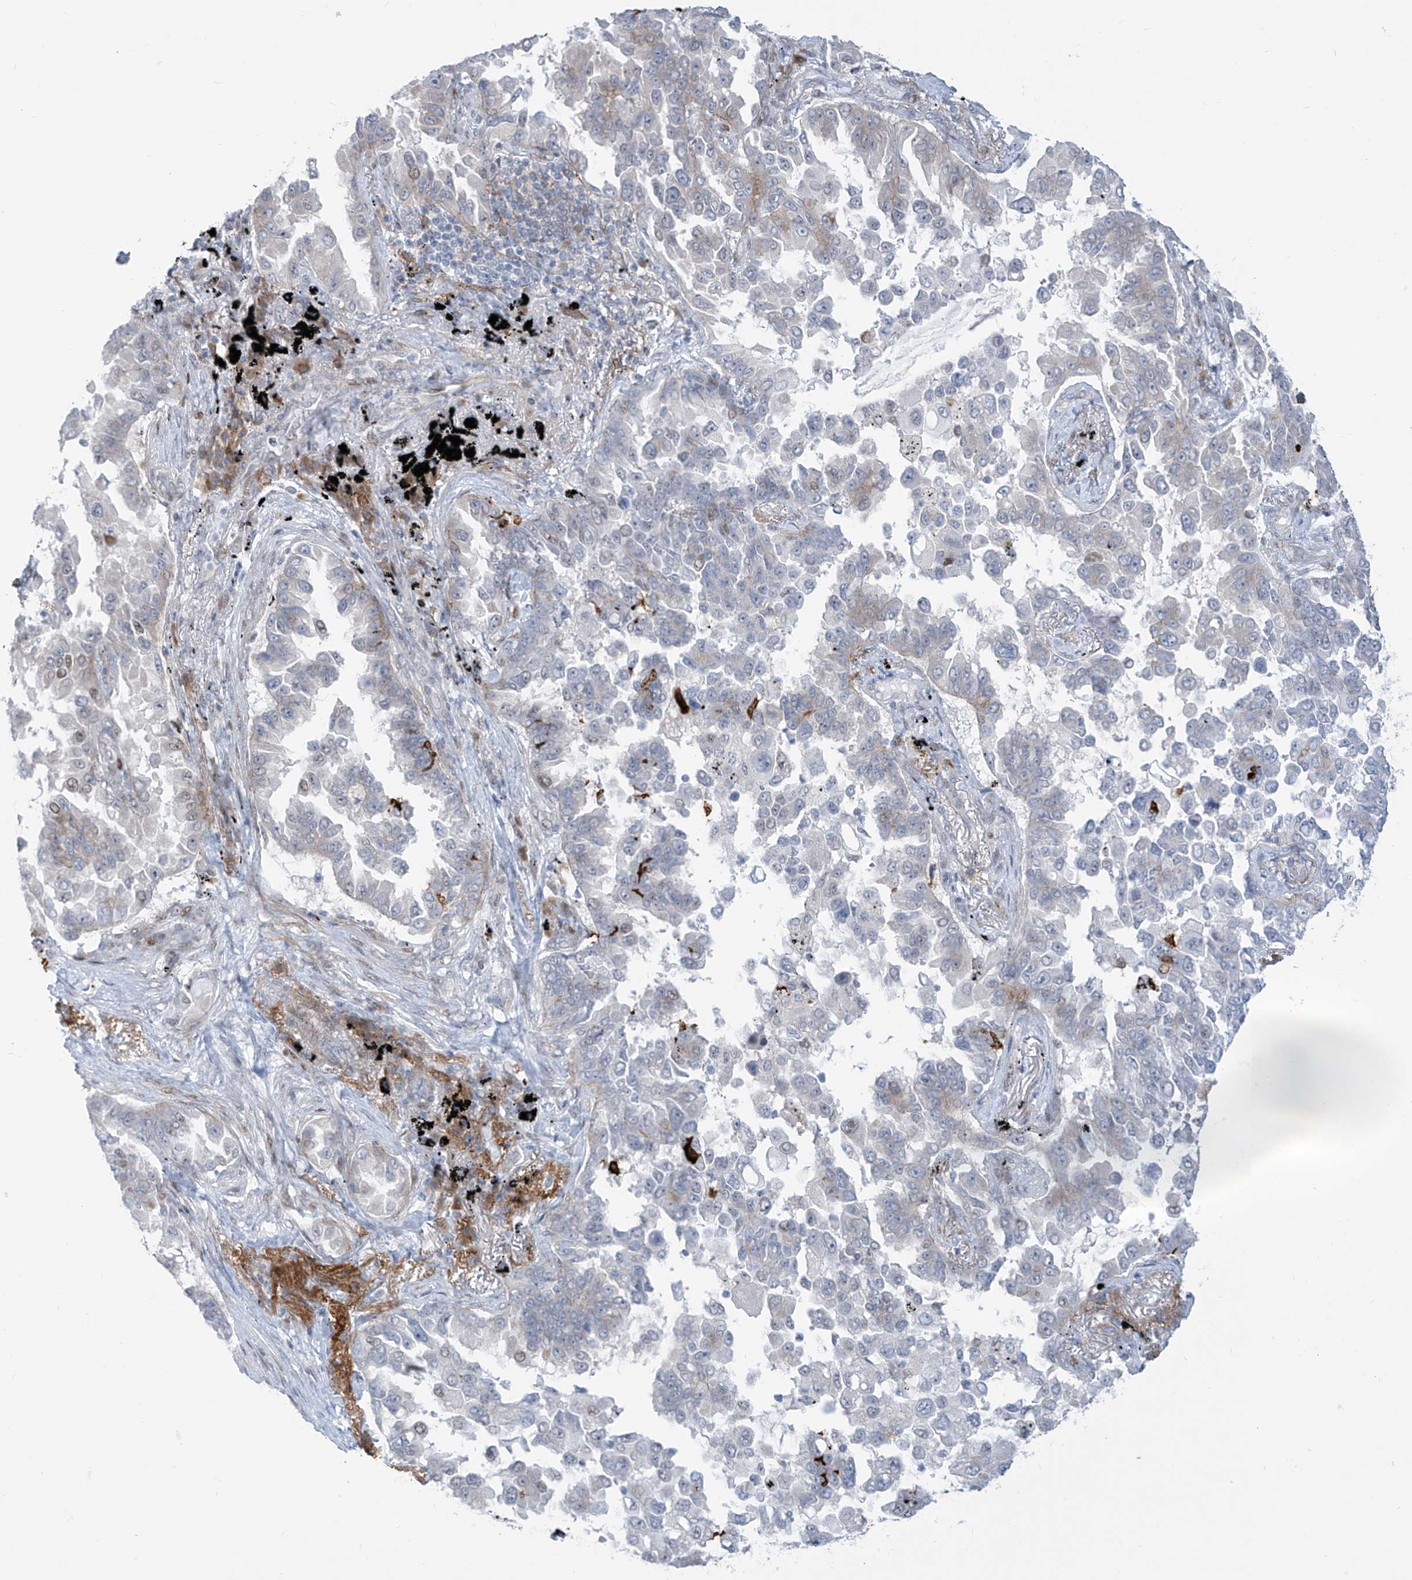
{"staining": {"intensity": "negative", "quantity": "none", "location": "none"}, "tissue": "lung cancer", "cell_type": "Tumor cells", "image_type": "cancer", "snomed": [{"axis": "morphology", "description": "Adenocarcinoma, NOS"}, {"axis": "topography", "description": "Lung"}], "caption": "Tumor cells are negative for protein expression in human lung cancer.", "gene": "LIN9", "patient": {"sex": "female", "age": 67}}